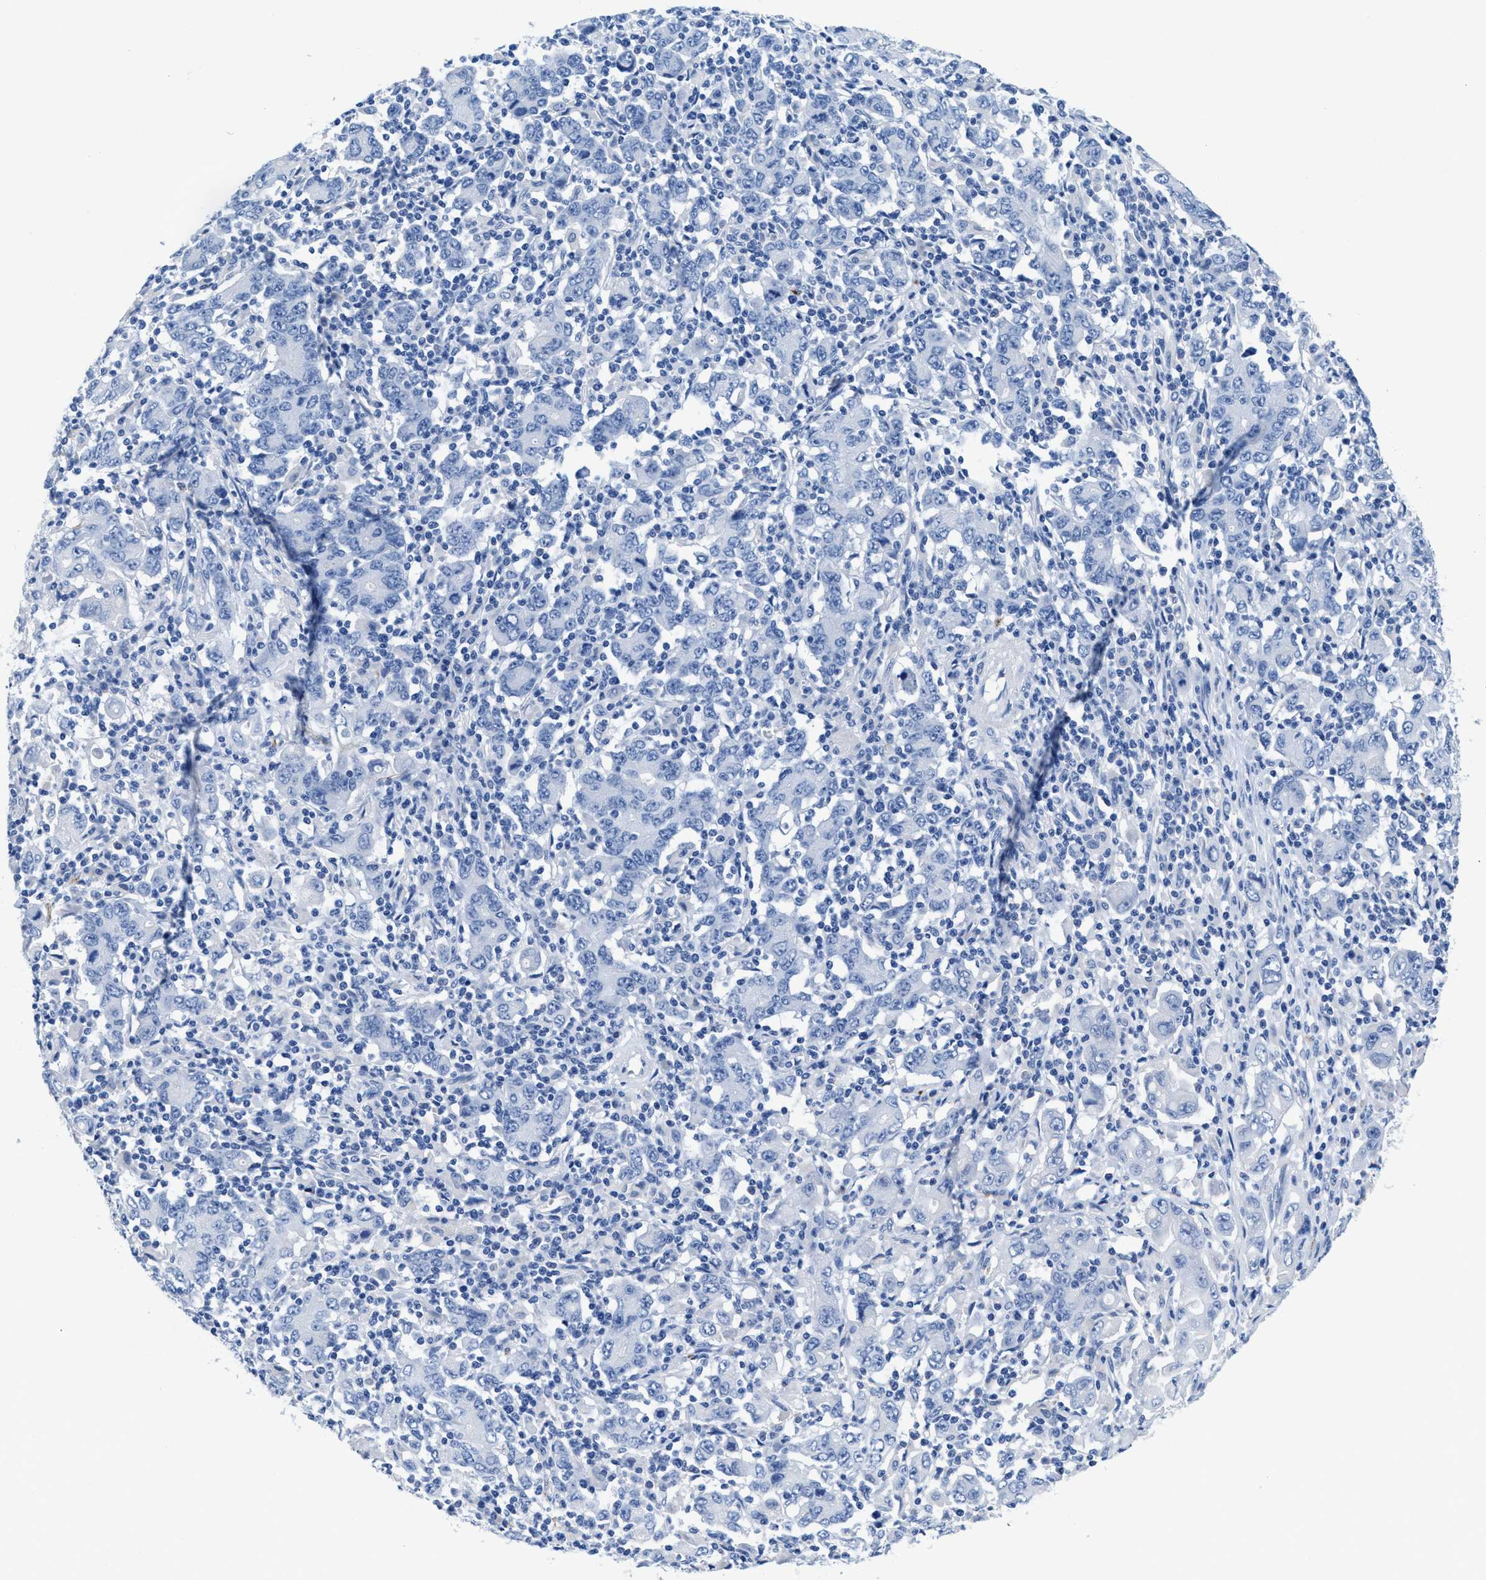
{"staining": {"intensity": "negative", "quantity": "none", "location": "none"}, "tissue": "stomach cancer", "cell_type": "Tumor cells", "image_type": "cancer", "snomed": [{"axis": "morphology", "description": "Adenocarcinoma, NOS"}, {"axis": "topography", "description": "Stomach, upper"}], "caption": "Tumor cells show no significant protein expression in stomach adenocarcinoma. (Brightfield microscopy of DAB (3,3'-diaminobenzidine) immunohistochemistry (IHC) at high magnification).", "gene": "SLFN13", "patient": {"sex": "male", "age": 69}}